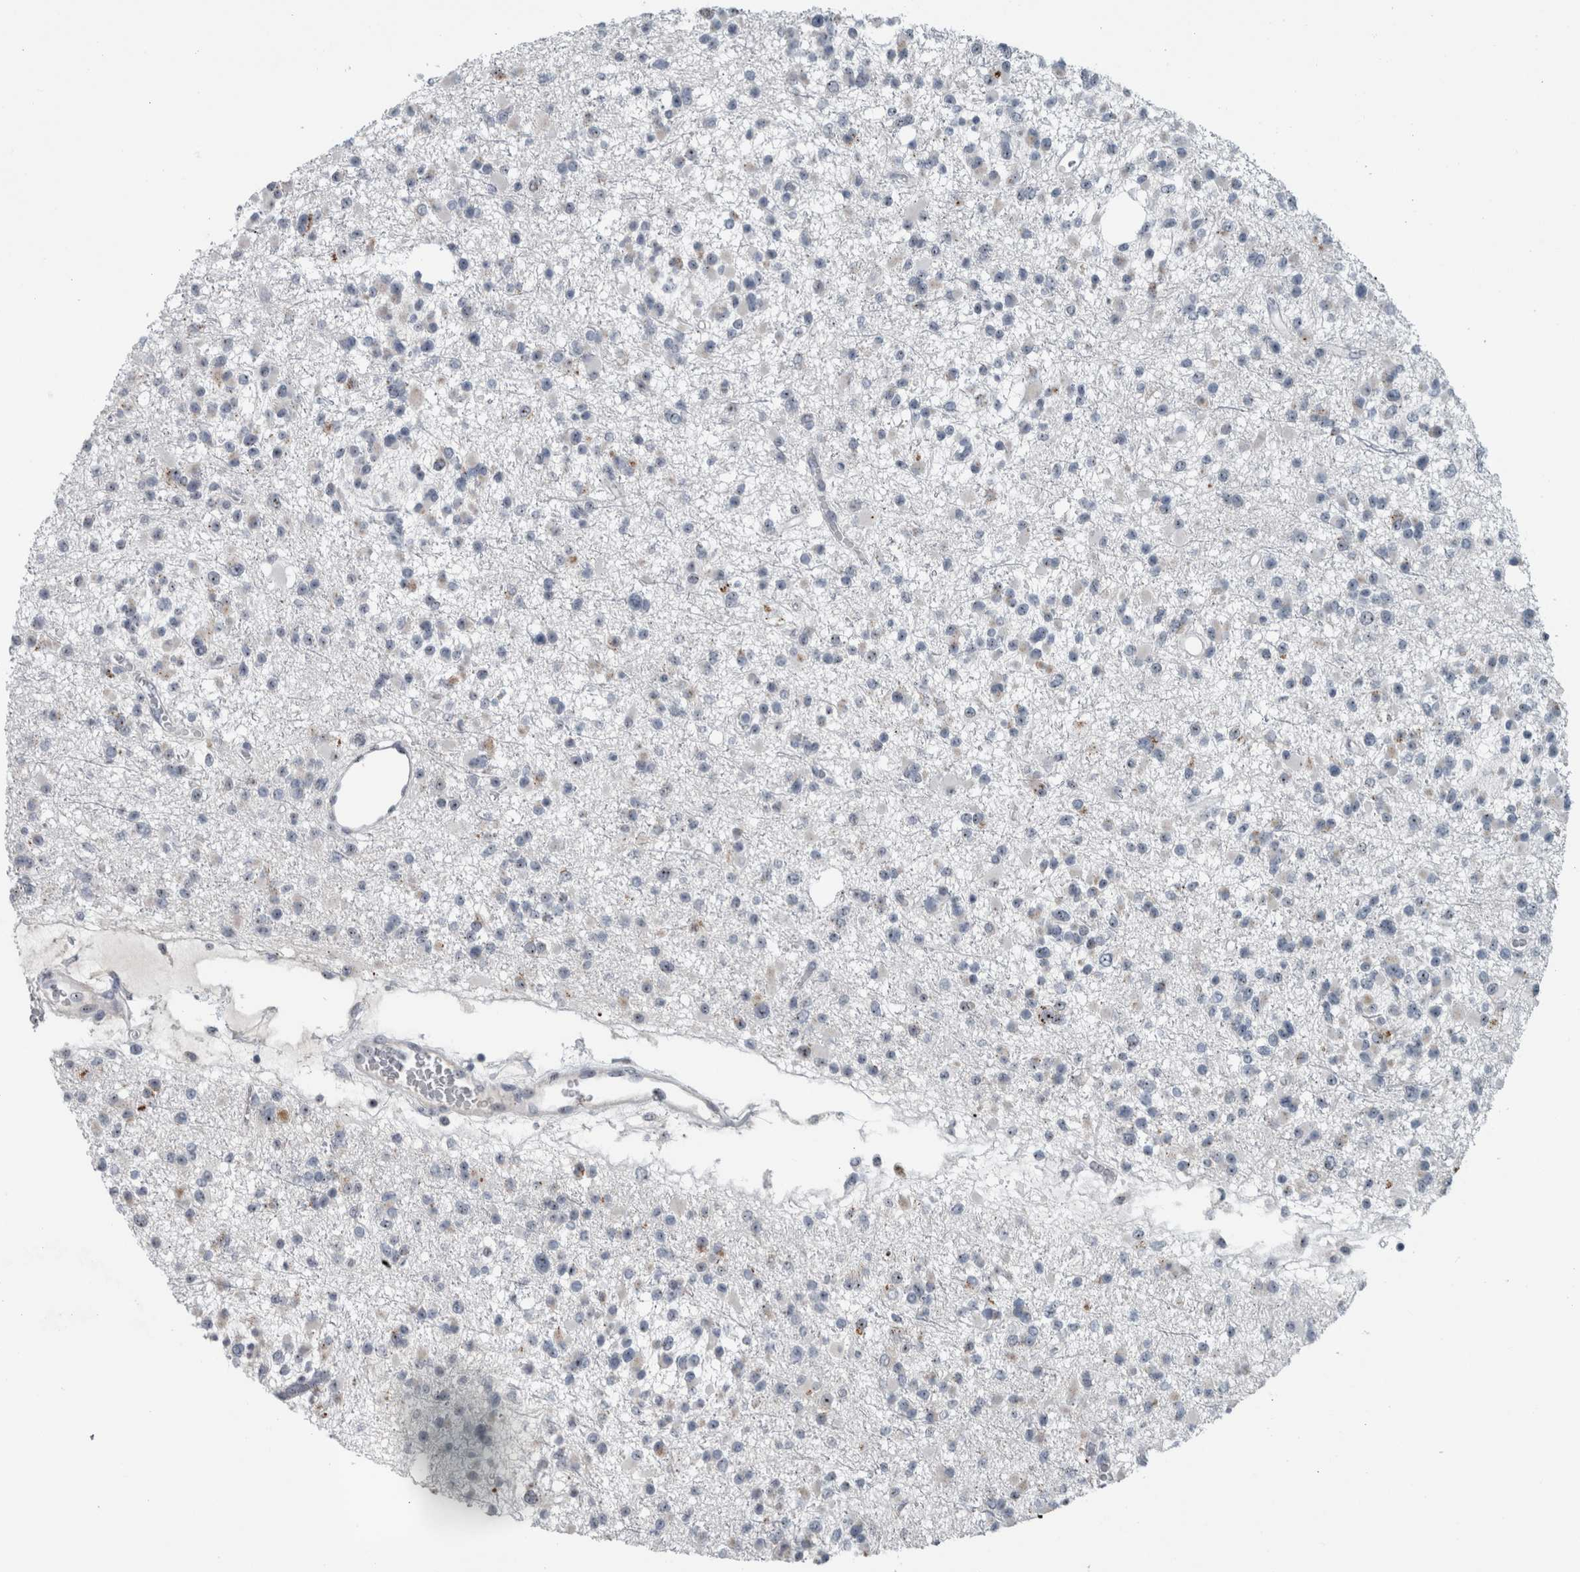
{"staining": {"intensity": "negative", "quantity": "none", "location": "none"}, "tissue": "glioma", "cell_type": "Tumor cells", "image_type": "cancer", "snomed": [{"axis": "morphology", "description": "Glioma, malignant, Low grade"}, {"axis": "topography", "description": "Brain"}], "caption": "Immunohistochemical staining of human glioma displays no significant positivity in tumor cells. The staining is performed using DAB brown chromogen with nuclei counter-stained in using hematoxylin.", "gene": "UTP6", "patient": {"sex": "female", "age": 22}}